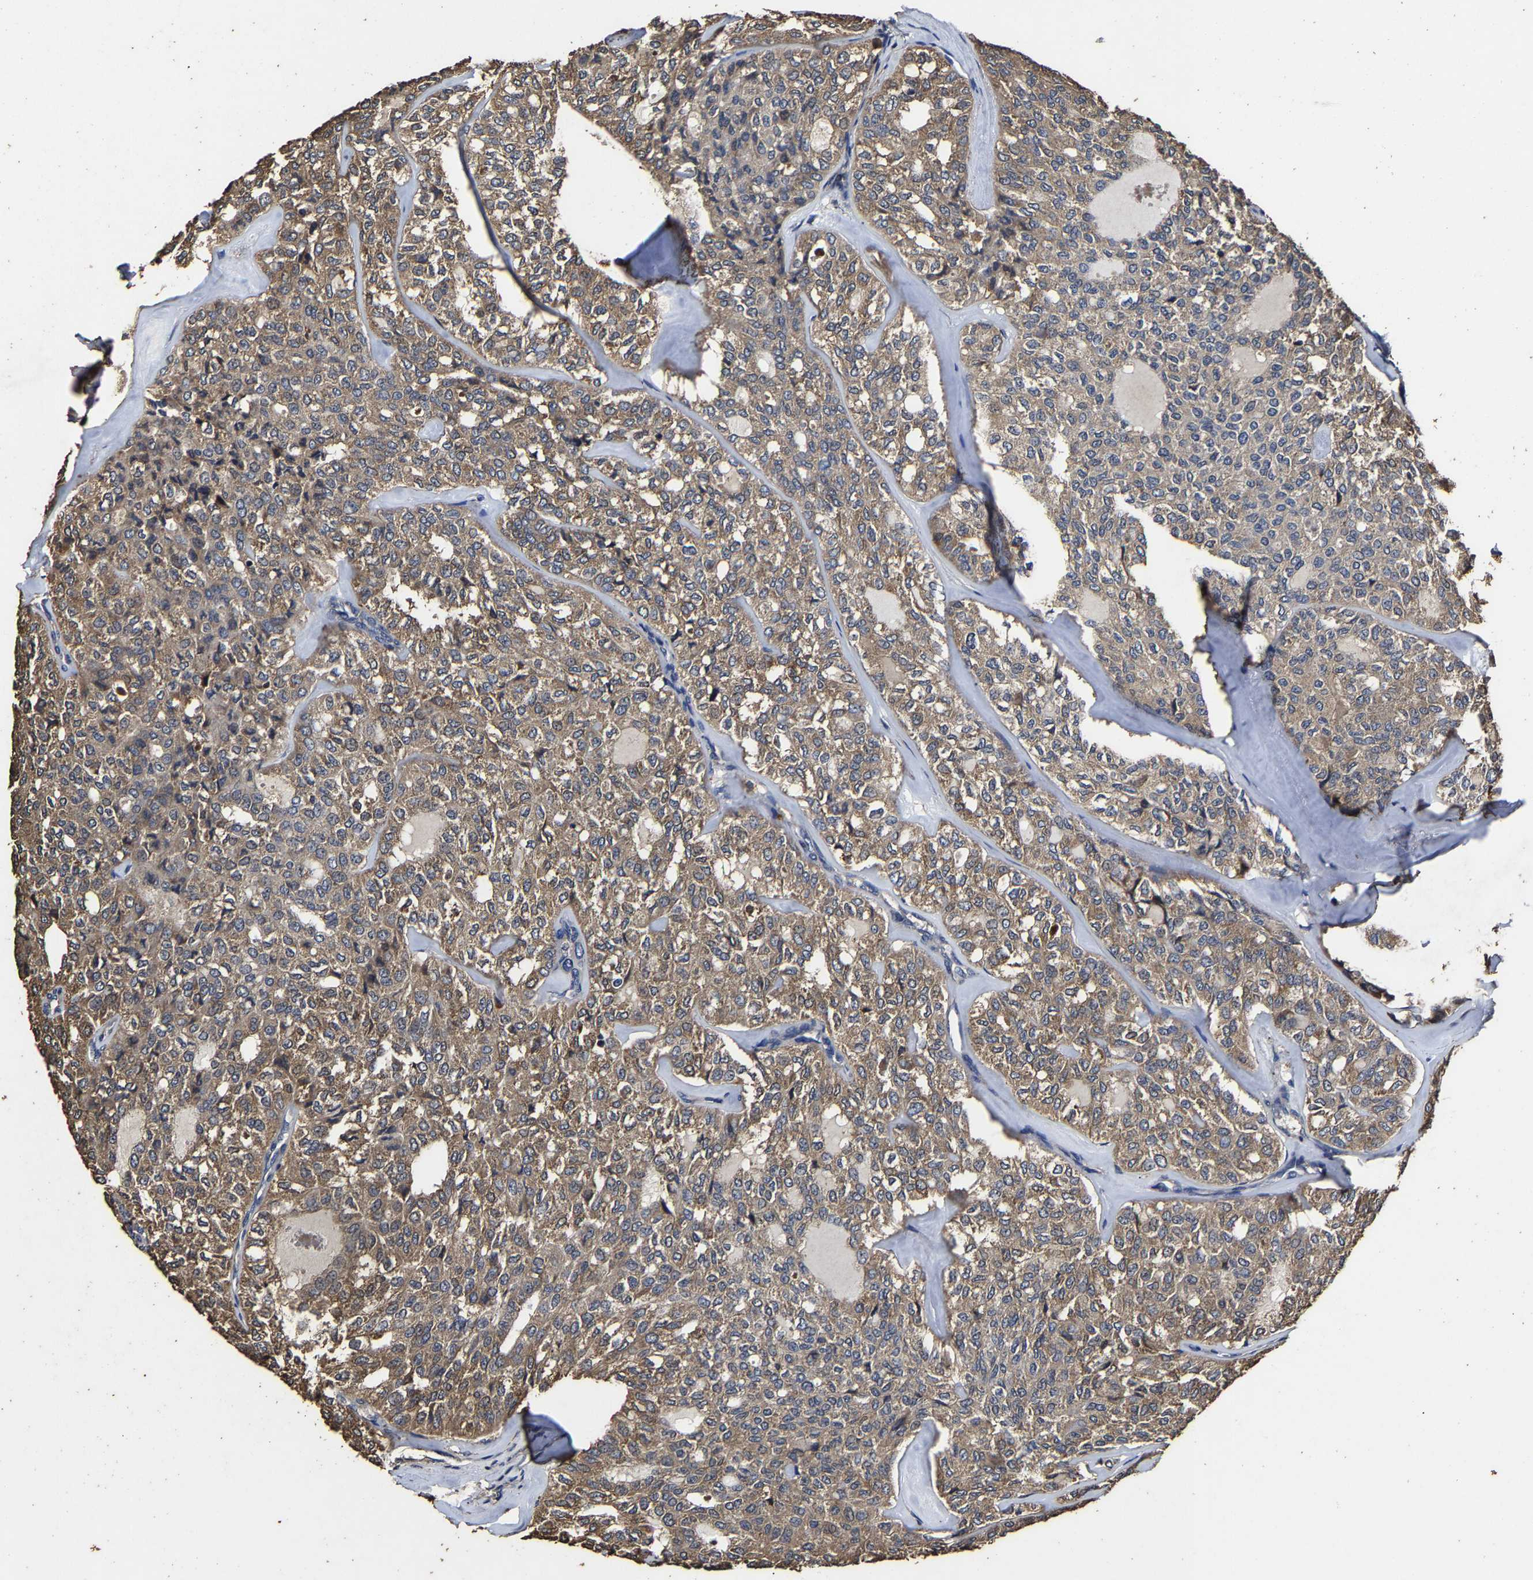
{"staining": {"intensity": "weak", "quantity": ">75%", "location": "cytoplasmic/membranous"}, "tissue": "thyroid cancer", "cell_type": "Tumor cells", "image_type": "cancer", "snomed": [{"axis": "morphology", "description": "Follicular adenoma carcinoma, NOS"}, {"axis": "topography", "description": "Thyroid gland"}], "caption": "Brown immunohistochemical staining in thyroid cancer (follicular adenoma carcinoma) shows weak cytoplasmic/membranous staining in approximately >75% of tumor cells.", "gene": "PPM1K", "patient": {"sex": "male", "age": 75}}